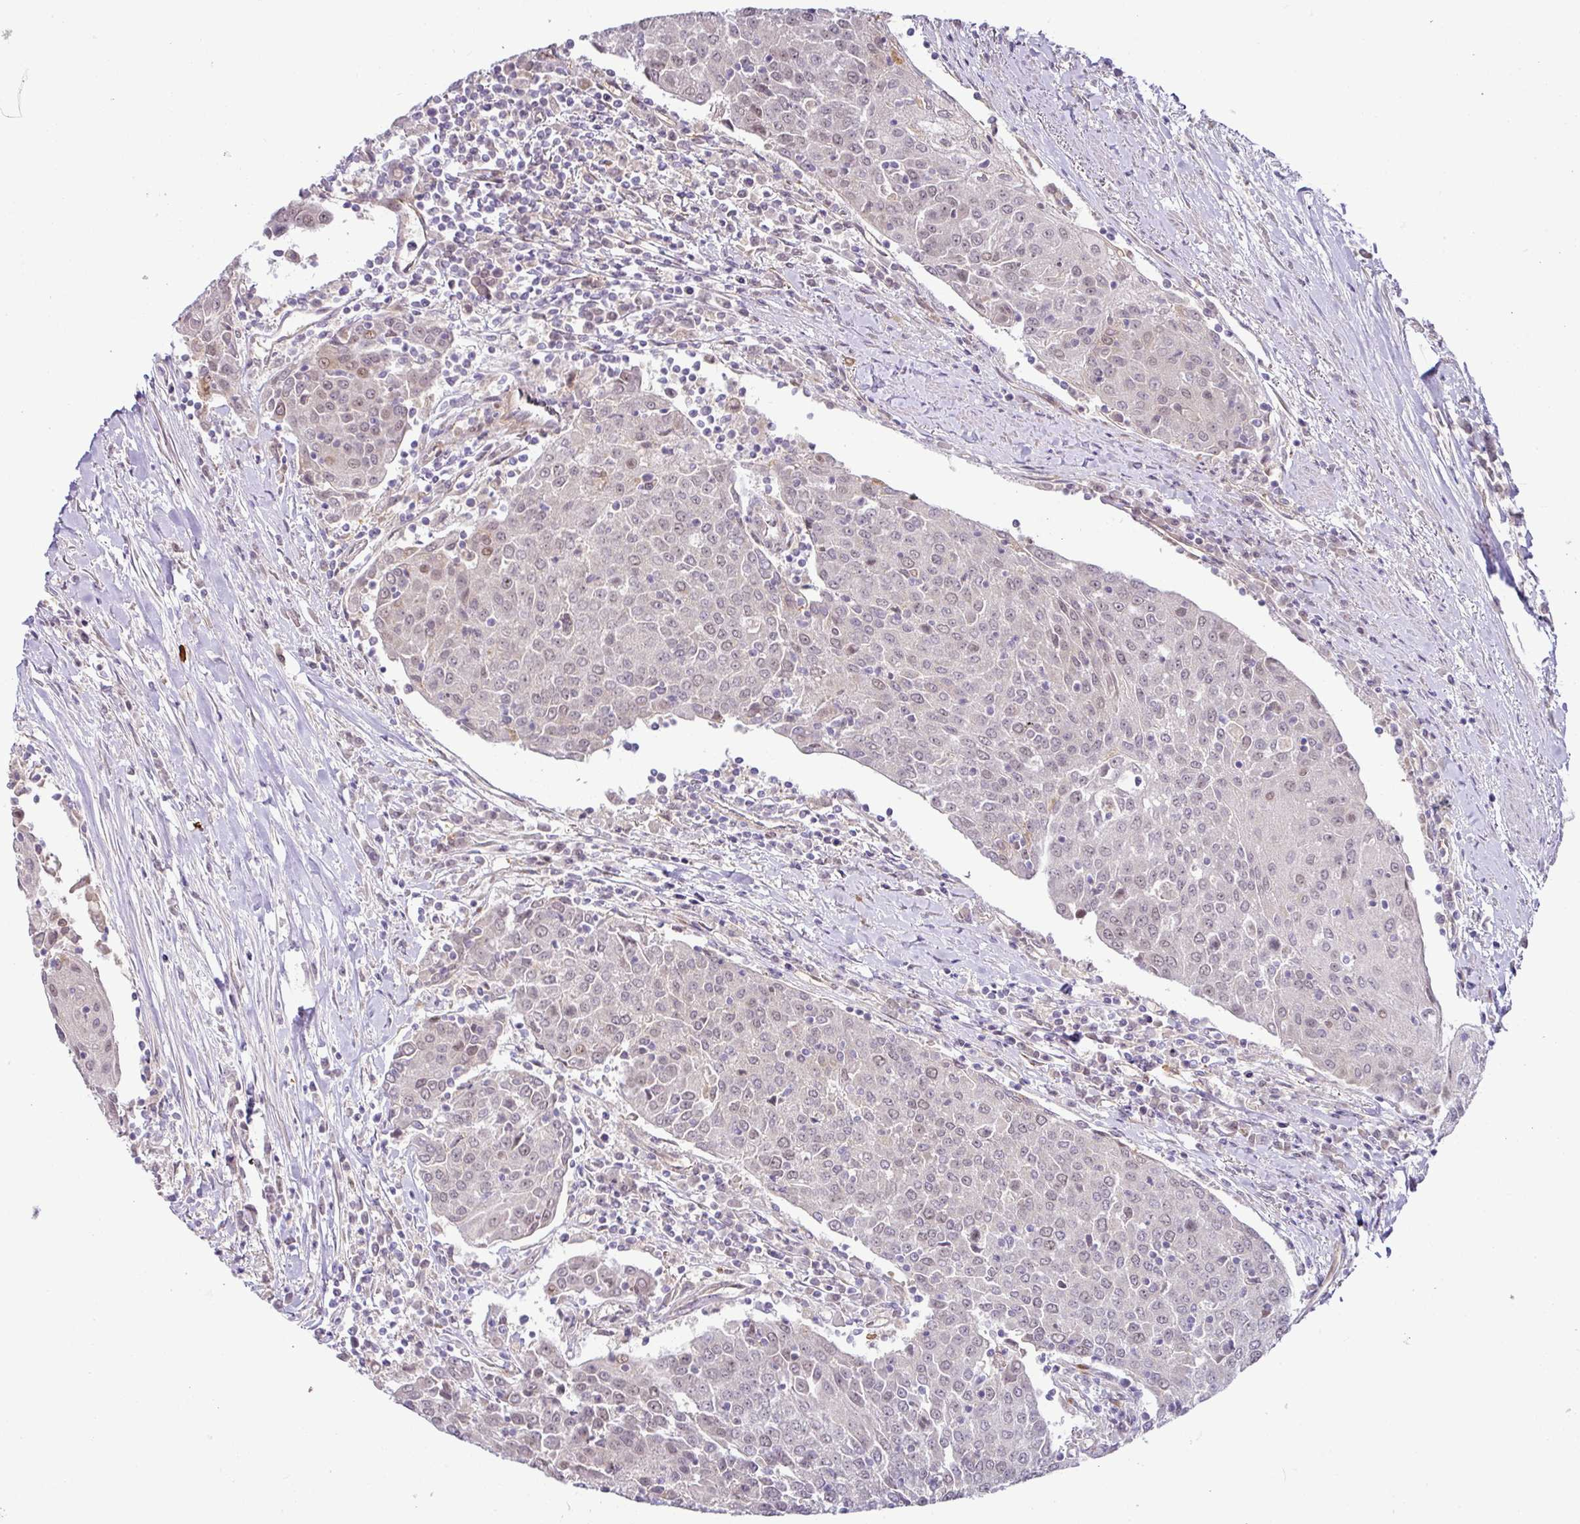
{"staining": {"intensity": "moderate", "quantity": "<25%", "location": "nuclear"}, "tissue": "urothelial cancer", "cell_type": "Tumor cells", "image_type": "cancer", "snomed": [{"axis": "morphology", "description": "Urothelial carcinoma, High grade"}, {"axis": "topography", "description": "Urinary bladder"}], "caption": "Protein staining of high-grade urothelial carcinoma tissue demonstrates moderate nuclear expression in approximately <25% of tumor cells.", "gene": "PARP2", "patient": {"sex": "female", "age": 85}}